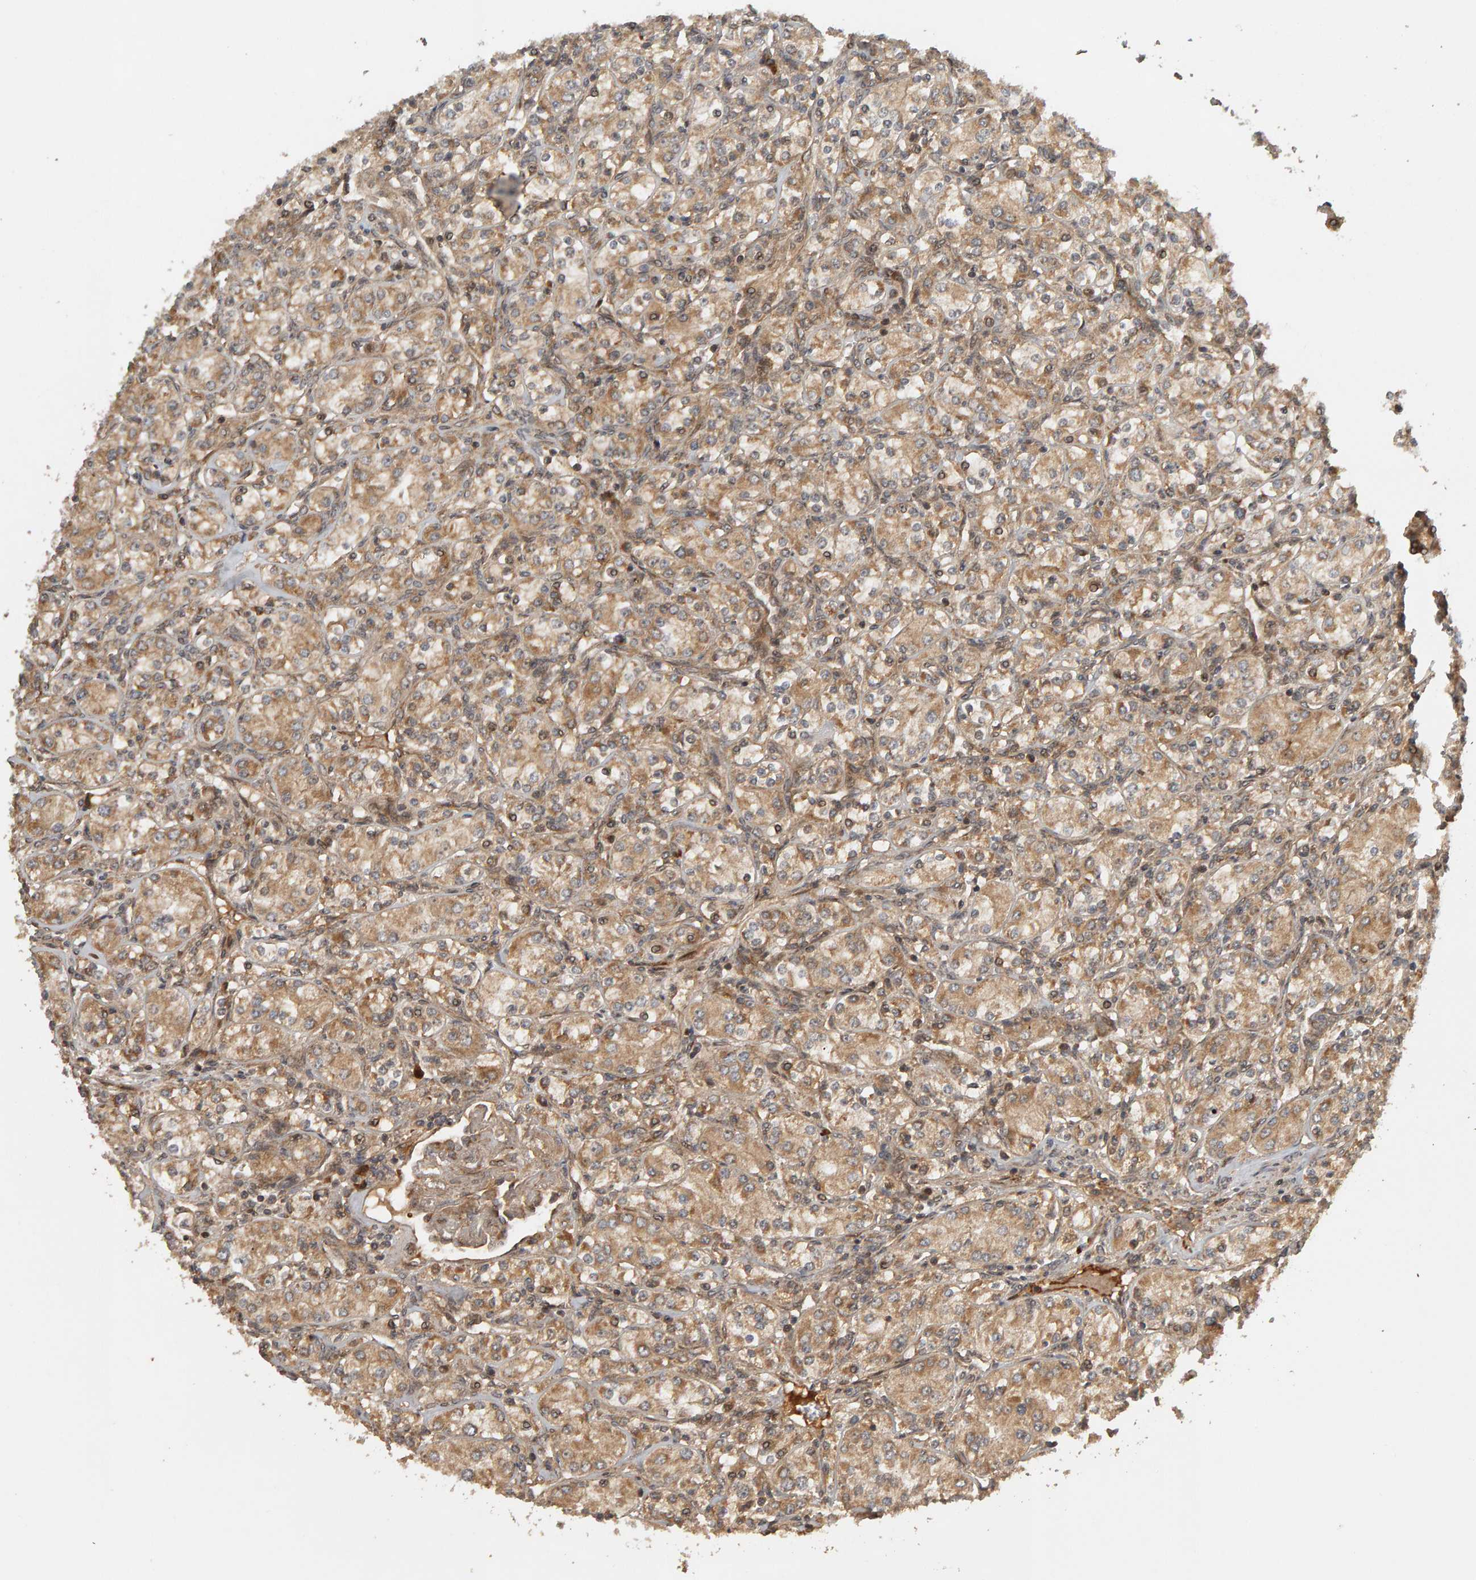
{"staining": {"intensity": "moderate", "quantity": ">75%", "location": "cytoplasmic/membranous"}, "tissue": "renal cancer", "cell_type": "Tumor cells", "image_type": "cancer", "snomed": [{"axis": "morphology", "description": "Adenocarcinoma, NOS"}, {"axis": "topography", "description": "Kidney"}], "caption": "A micrograph of human adenocarcinoma (renal) stained for a protein shows moderate cytoplasmic/membranous brown staining in tumor cells.", "gene": "ZFAND1", "patient": {"sex": "male", "age": 77}}